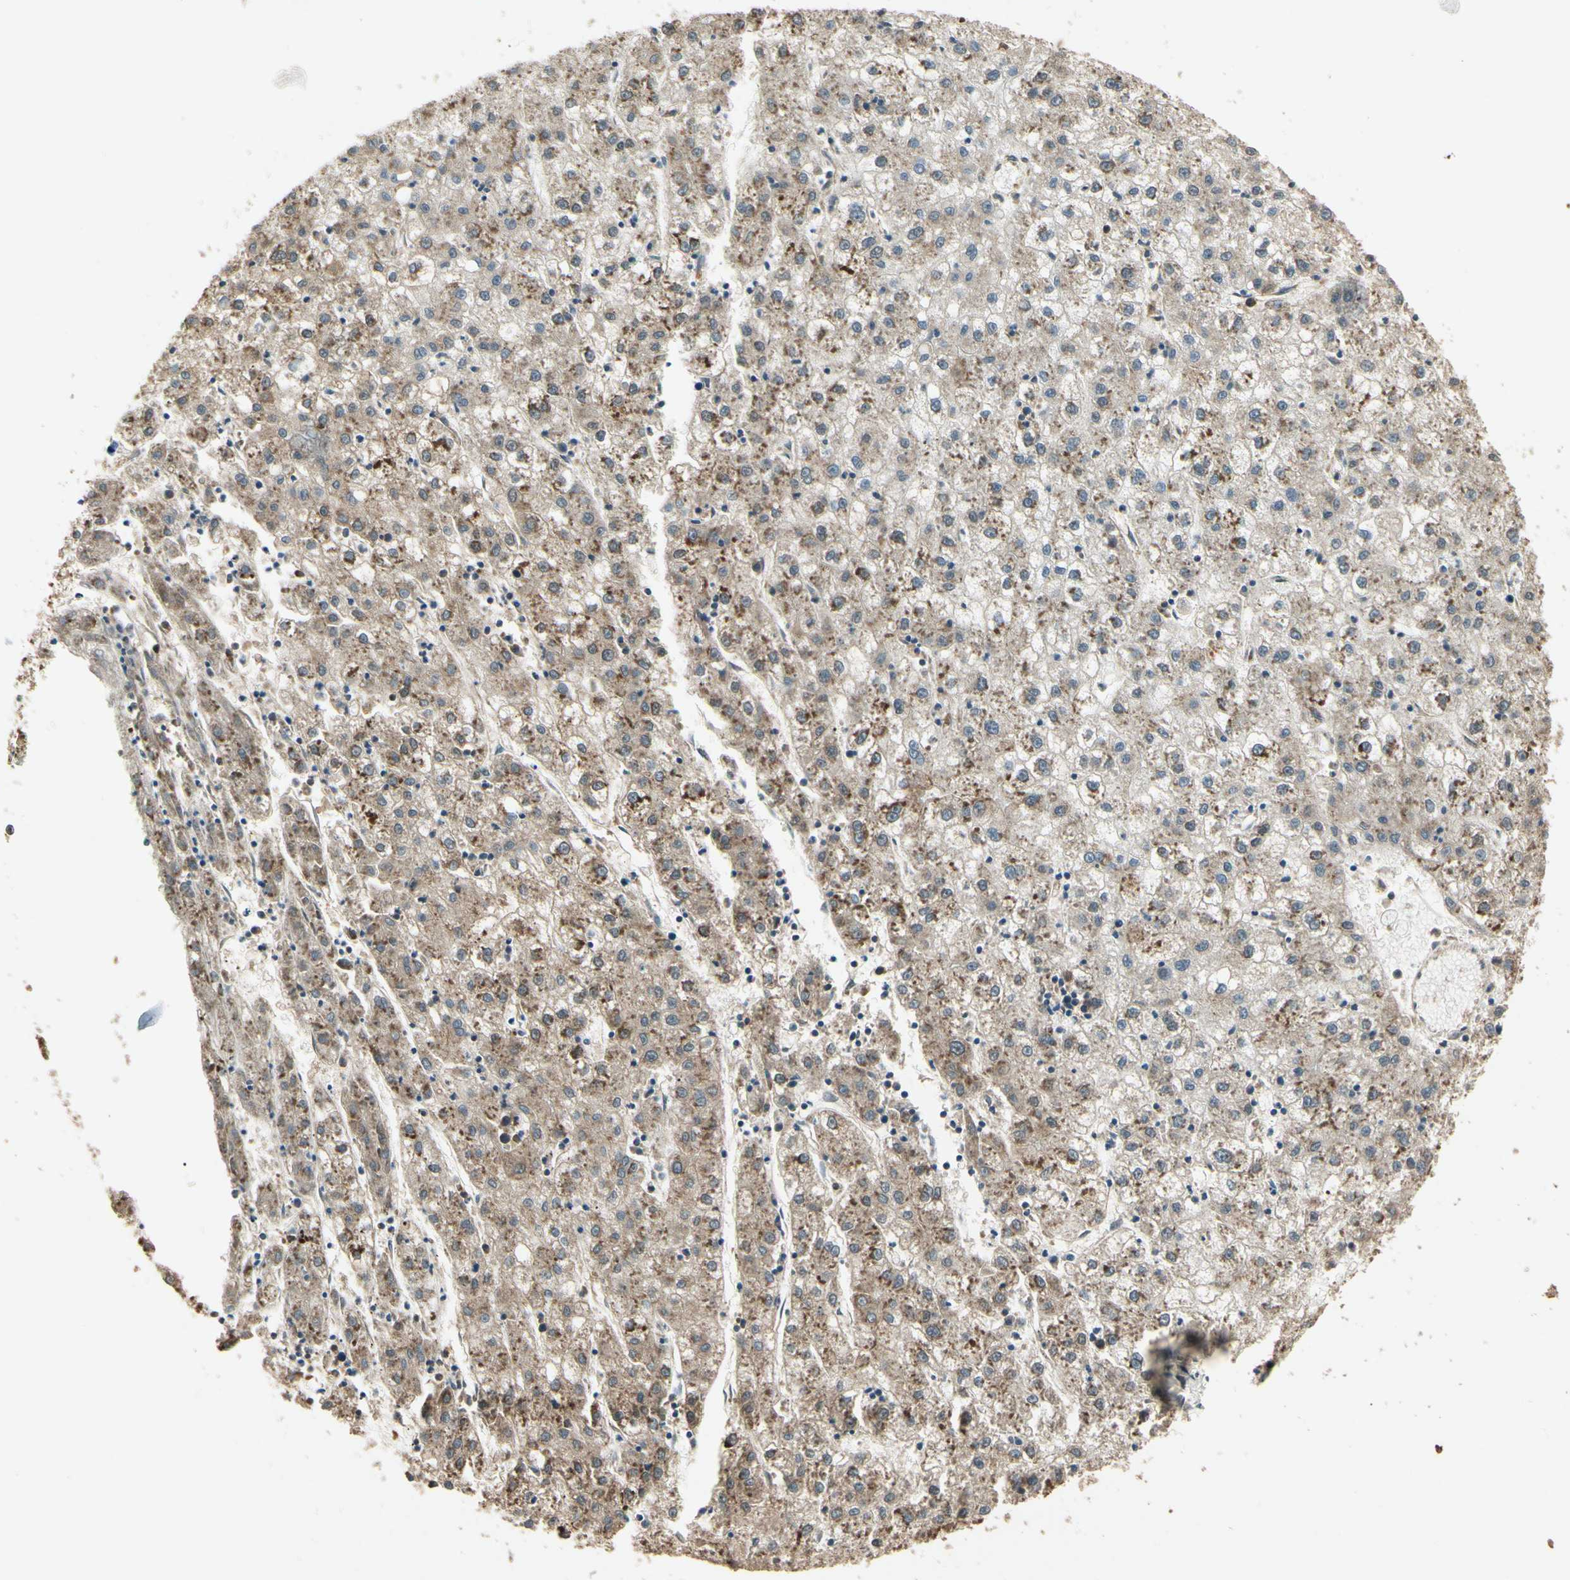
{"staining": {"intensity": "moderate", "quantity": ">75%", "location": "cytoplasmic/membranous"}, "tissue": "liver cancer", "cell_type": "Tumor cells", "image_type": "cancer", "snomed": [{"axis": "morphology", "description": "Carcinoma, Hepatocellular, NOS"}, {"axis": "topography", "description": "Liver"}], "caption": "Immunohistochemistry (IHC) photomicrograph of neoplastic tissue: liver cancer stained using immunohistochemistry (IHC) displays medium levels of moderate protein expression localized specifically in the cytoplasmic/membranous of tumor cells, appearing as a cytoplasmic/membranous brown color.", "gene": "CCT7", "patient": {"sex": "male", "age": 72}}